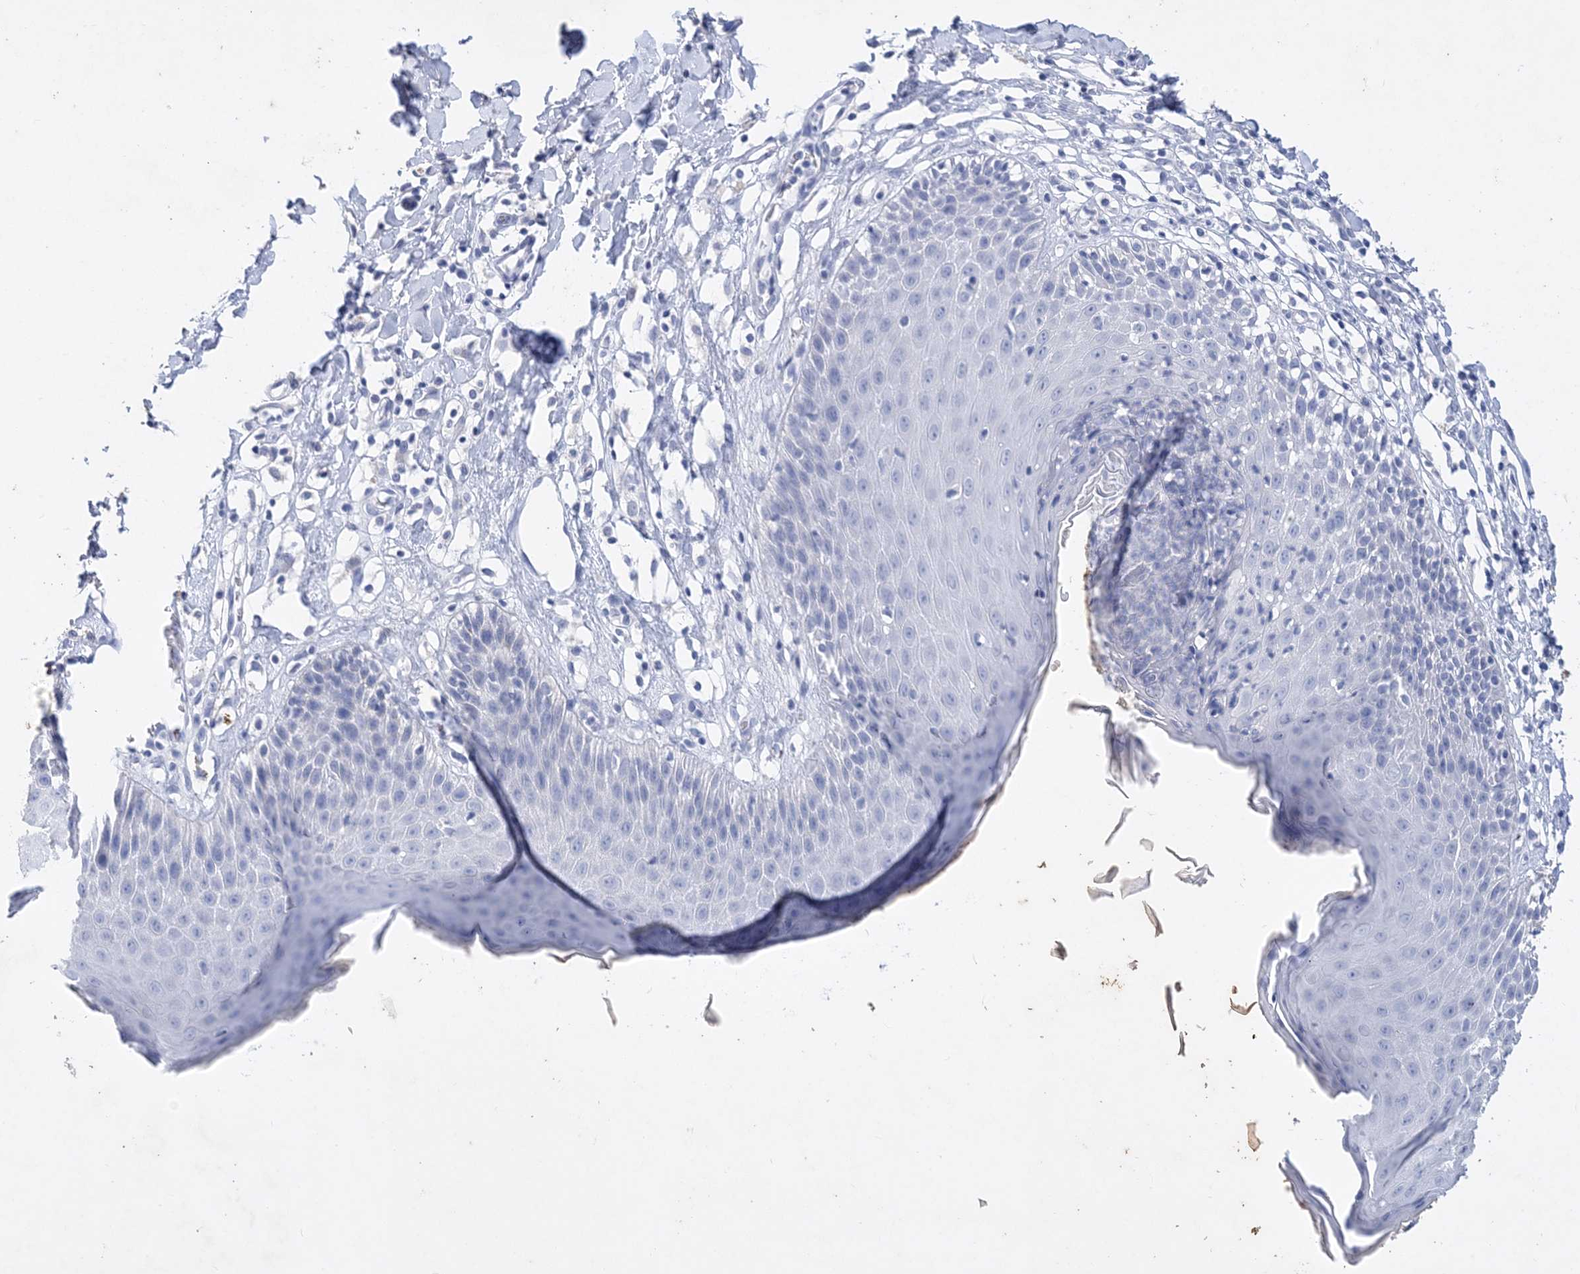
{"staining": {"intensity": "negative", "quantity": "none", "location": "none"}, "tissue": "skin", "cell_type": "Epidermal cells", "image_type": "normal", "snomed": [{"axis": "morphology", "description": "Normal tissue, NOS"}, {"axis": "topography", "description": "Vulva"}], "caption": "Photomicrograph shows no significant protein staining in epidermal cells of unremarkable skin. (Brightfield microscopy of DAB (3,3'-diaminobenzidine) IHC at high magnification).", "gene": "COPS8", "patient": {"sex": "female", "age": 68}}